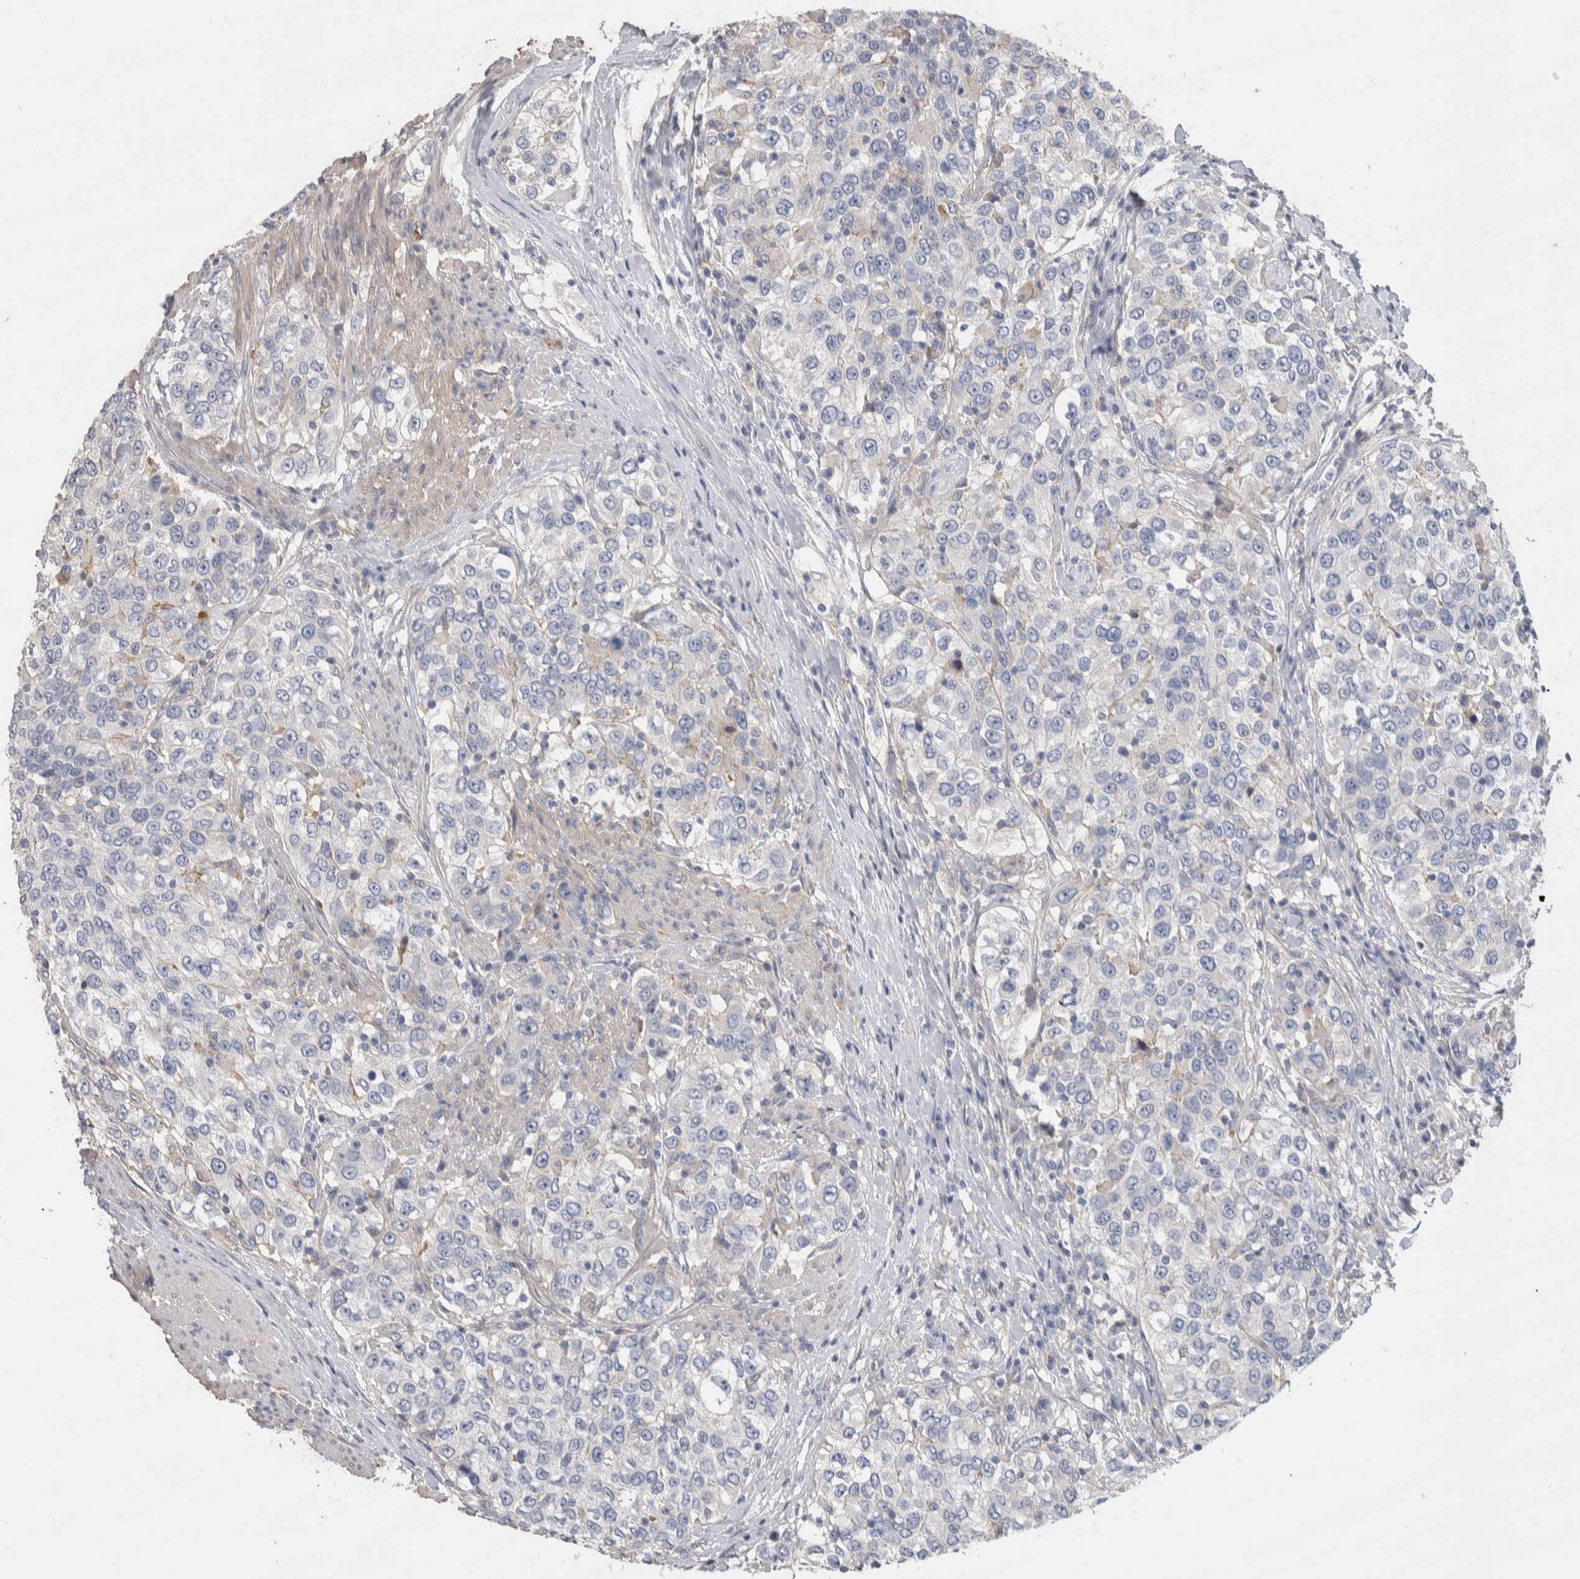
{"staining": {"intensity": "negative", "quantity": "none", "location": "none"}, "tissue": "urothelial cancer", "cell_type": "Tumor cells", "image_type": "cancer", "snomed": [{"axis": "morphology", "description": "Urothelial carcinoma, High grade"}, {"axis": "topography", "description": "Urinary bladder"}], "caption": "This is an immunohistochemistry micrograph of human urothelial cancer. There is no staining in tumor cells.", "gene": "GCNA", "patient": {"sex": "female", "age": 80}}